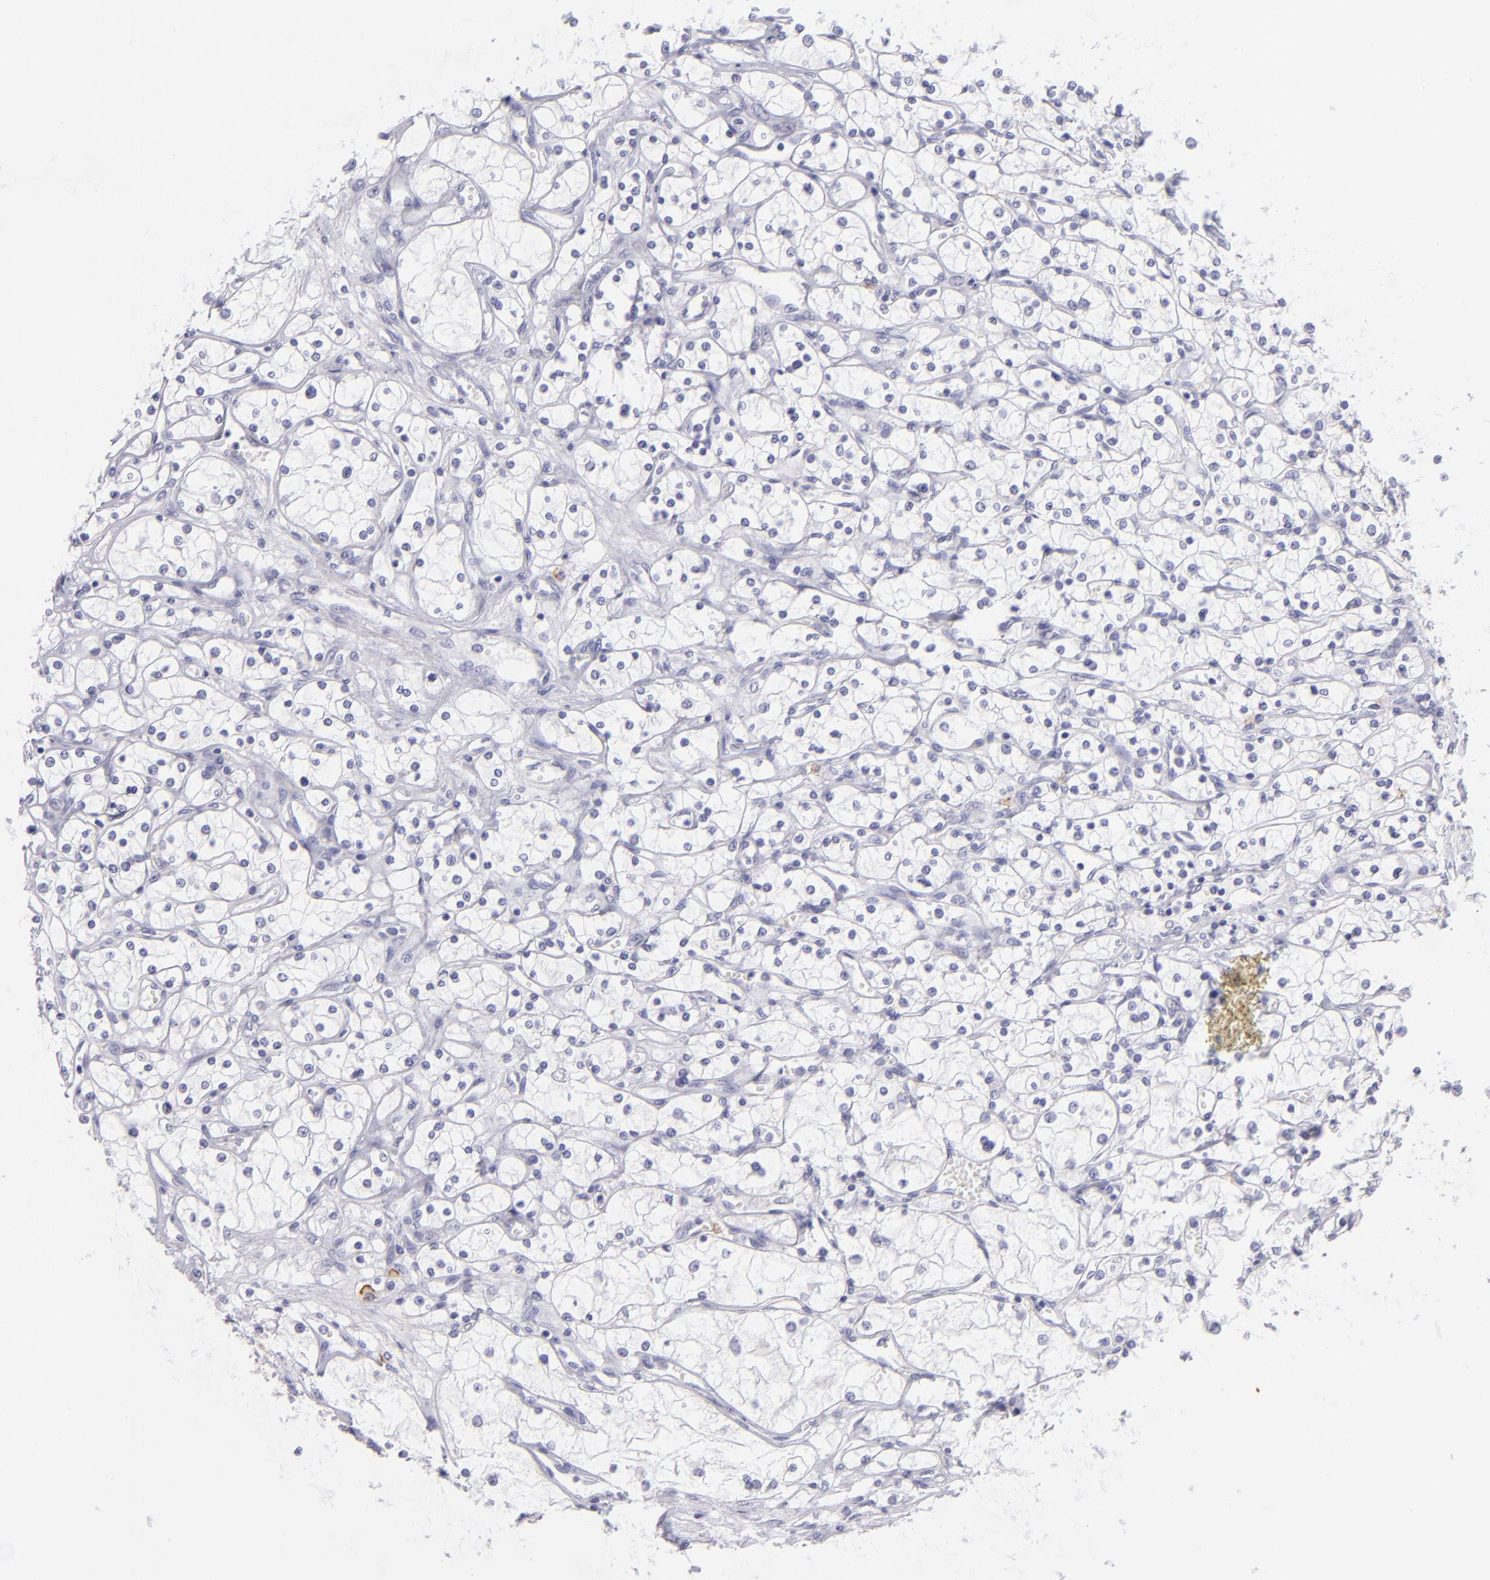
{"staining": {"intensity": "negative", "quantity": "none", "location": "none"}, "tissue": "renal cancer", "cell_type": "Tumor cells", "image_type": "cancer", "snomed": [{"axis": "morphology", "description": "Adenocarcinoma, NOS"}, {"axis": "topography", "description": "Kidney"}], "caption": "A high-resolution image shows immunohistochemistry (IHC) staining of renal cancer (adenocarcinoma), which reveals no significant positivity in tumor cells.", "gene": "CD82", "patient": {"sex": "male", "age": 61}}